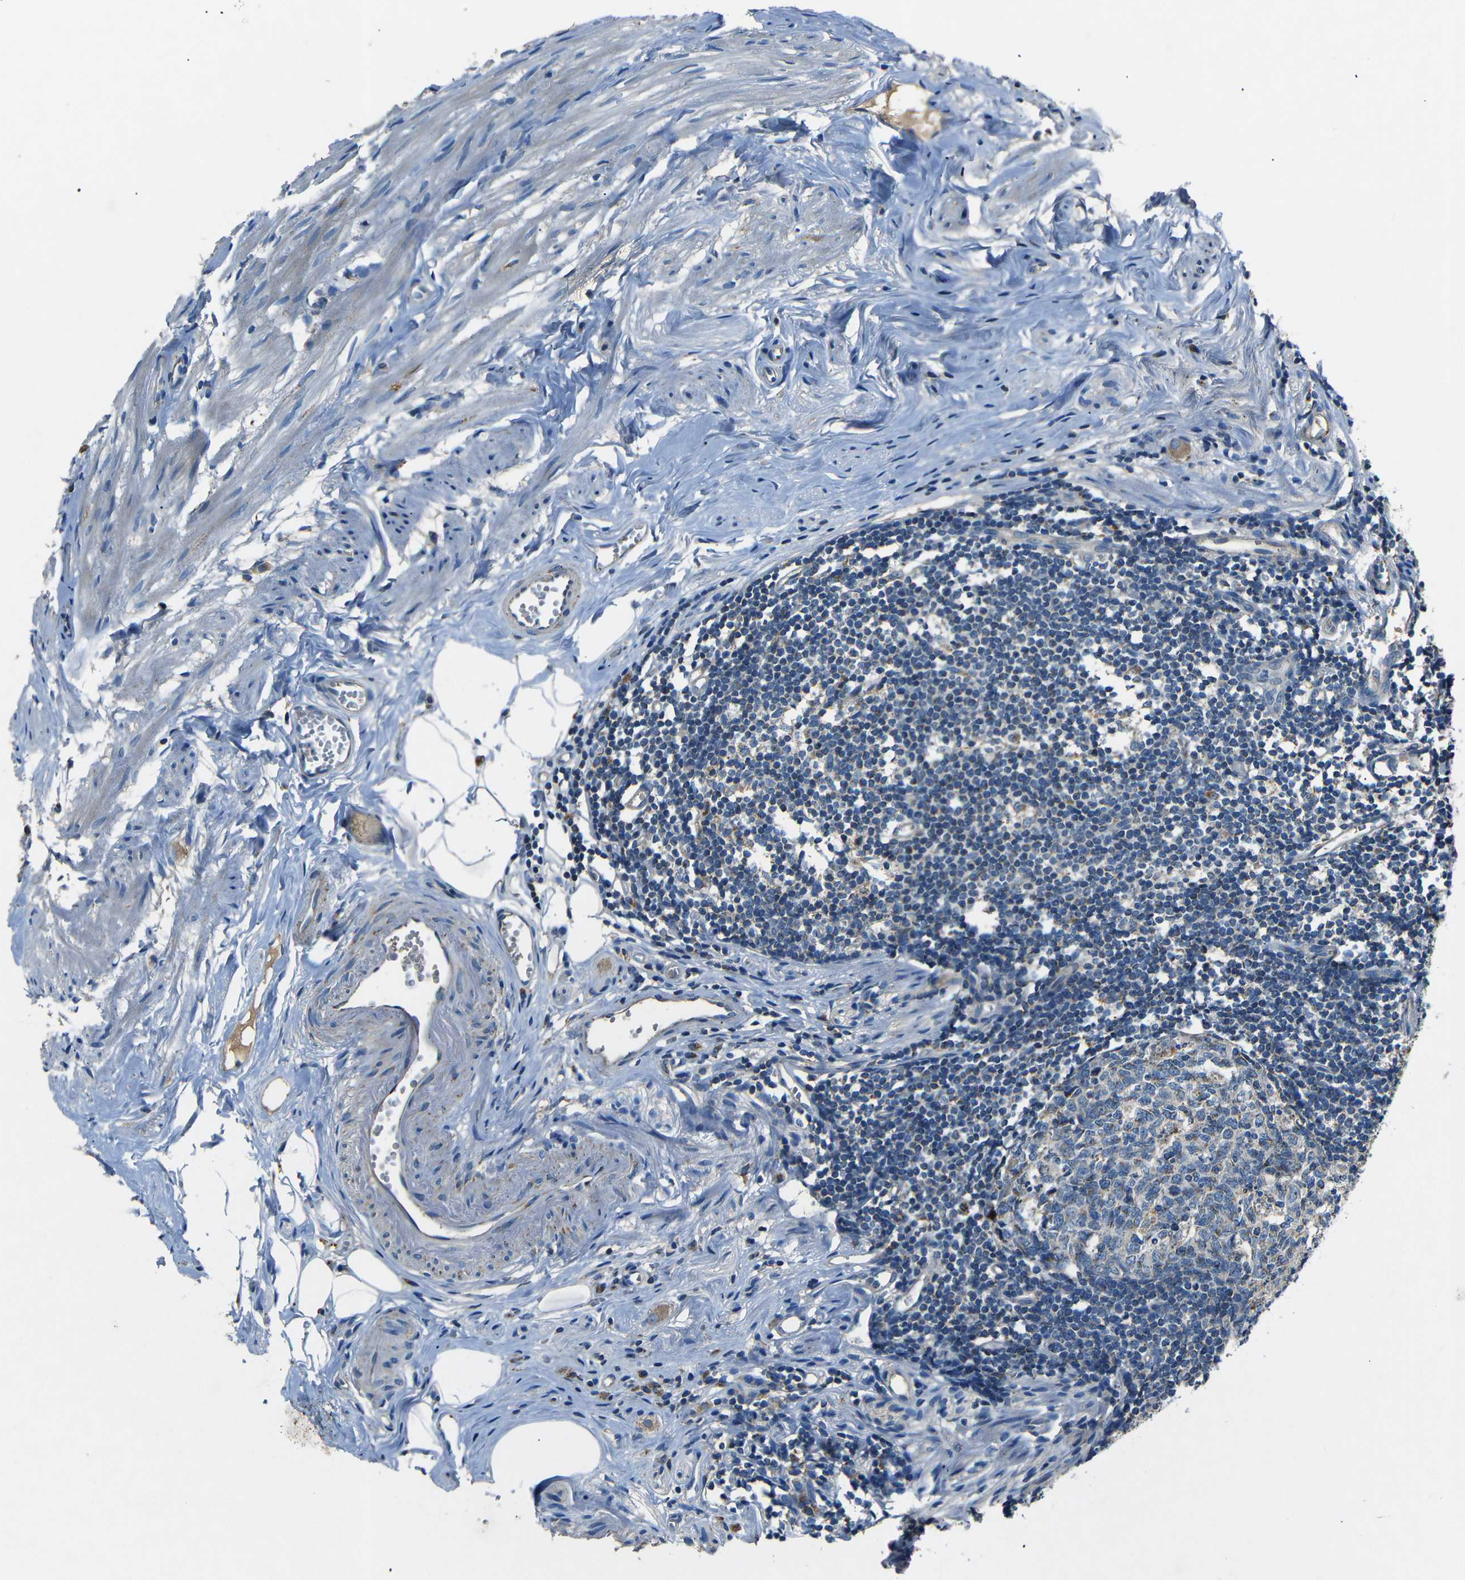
{"staining": {"intensity": "strong", "quantity": ">75%", "location": "cytoplasmic/membranous"}, "tissue": "appendix", "cell_type": "Glandular cells", "image_type": "normal", "snomed": [{"axis": "morphology", "description": "Normal tissue, NOS"}, {"axis": "topography", "description": "Appendix"}], "caption": "Protein staining of unremarkable appendix displays strong cytoplasmic/membranous positivity in approximately >75% of glandular cells. The staining is performed using DAB brown chromogen to label protein expression. The nuclei are counter-stained blue using hematoxylin.", "gene": "NETO2", "patient": {"sex": "female", "age": 77}}